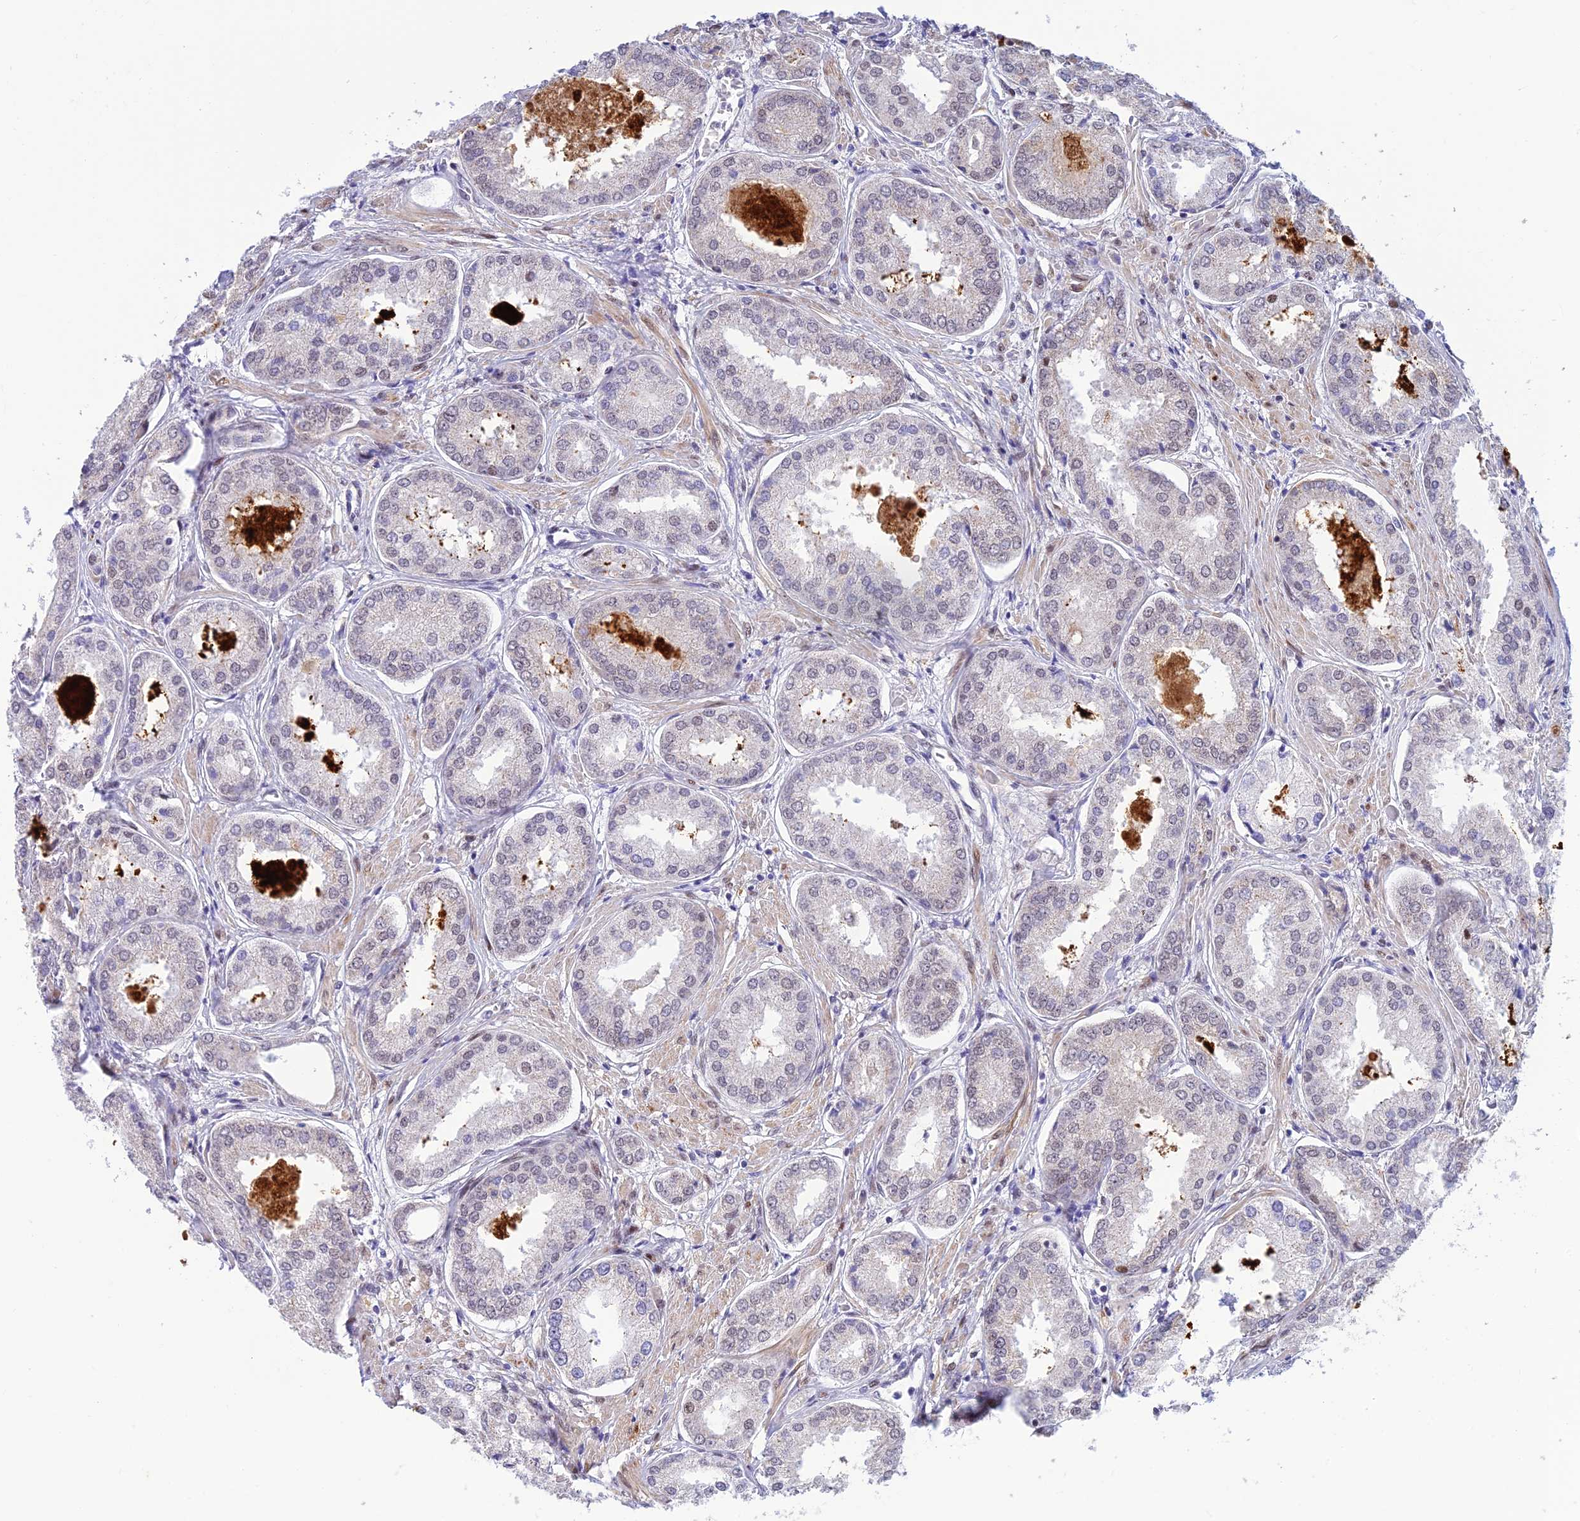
{"staining": {"intensity": "negative", "quantity": "none", "location": "none"}, "tissue": "prostate cancer", "cell_type": "Tumor cells", "image_type": "cancer", "snomed": [{"axis": "morphology", "description": "Adenocarcinoma, Low grade"}, {"axis": "topography", "description": "Prostate"}], "caption": "Immunohistochemistry (IHC) image of prostate cancer (adenocarcinoma (low-grade)) stained for a protein (brown), which exhibits no expression in tumor cells.", "gene": "WDR55", "patient": {"sex": "male", "age": 68}}